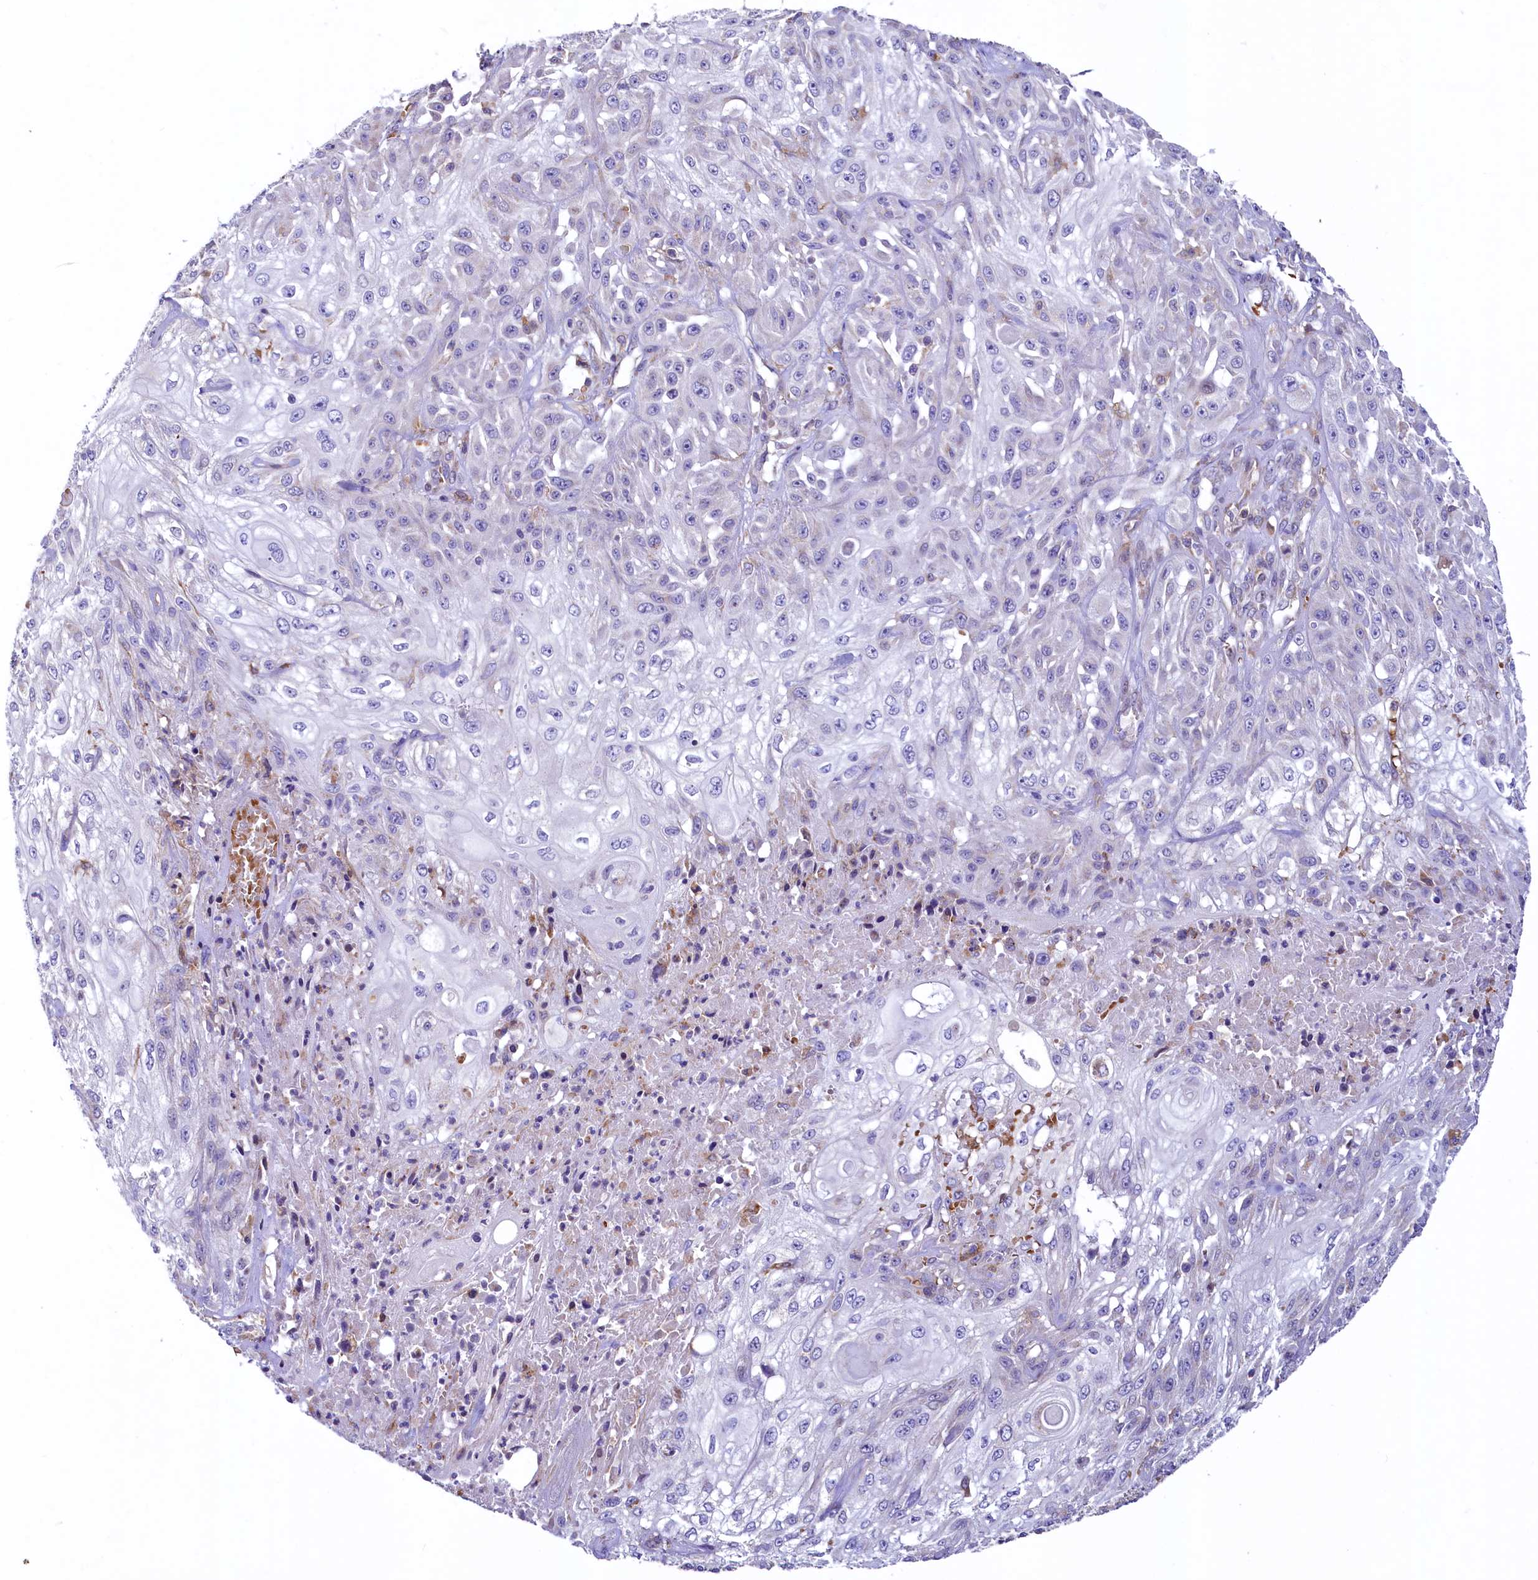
{"staining": {"intensity": "negative", "quantity": "none", "location": "none"}, "tissue": "skin cancer", "cell_type": "Tumor cells", "image_type": "cancer", "snomed": [{"axis": "morphology", "description": "Squamous cell carcinoma, NOS"}, {"axis": "morphology", "description": "Squamous cell carcinoma, metastatic, NOS"}, {"axis": "topography", "description": "Skin"}, {"axis": "topography", "description": "Lymph node"}], "caption": "Immunohistochemical staining of skin cancer shows no significant positivity in tumor cells. Nuclei are stained in blue.", "gene": "HPS6", "patient": {"sex": "male", "age": 75}}